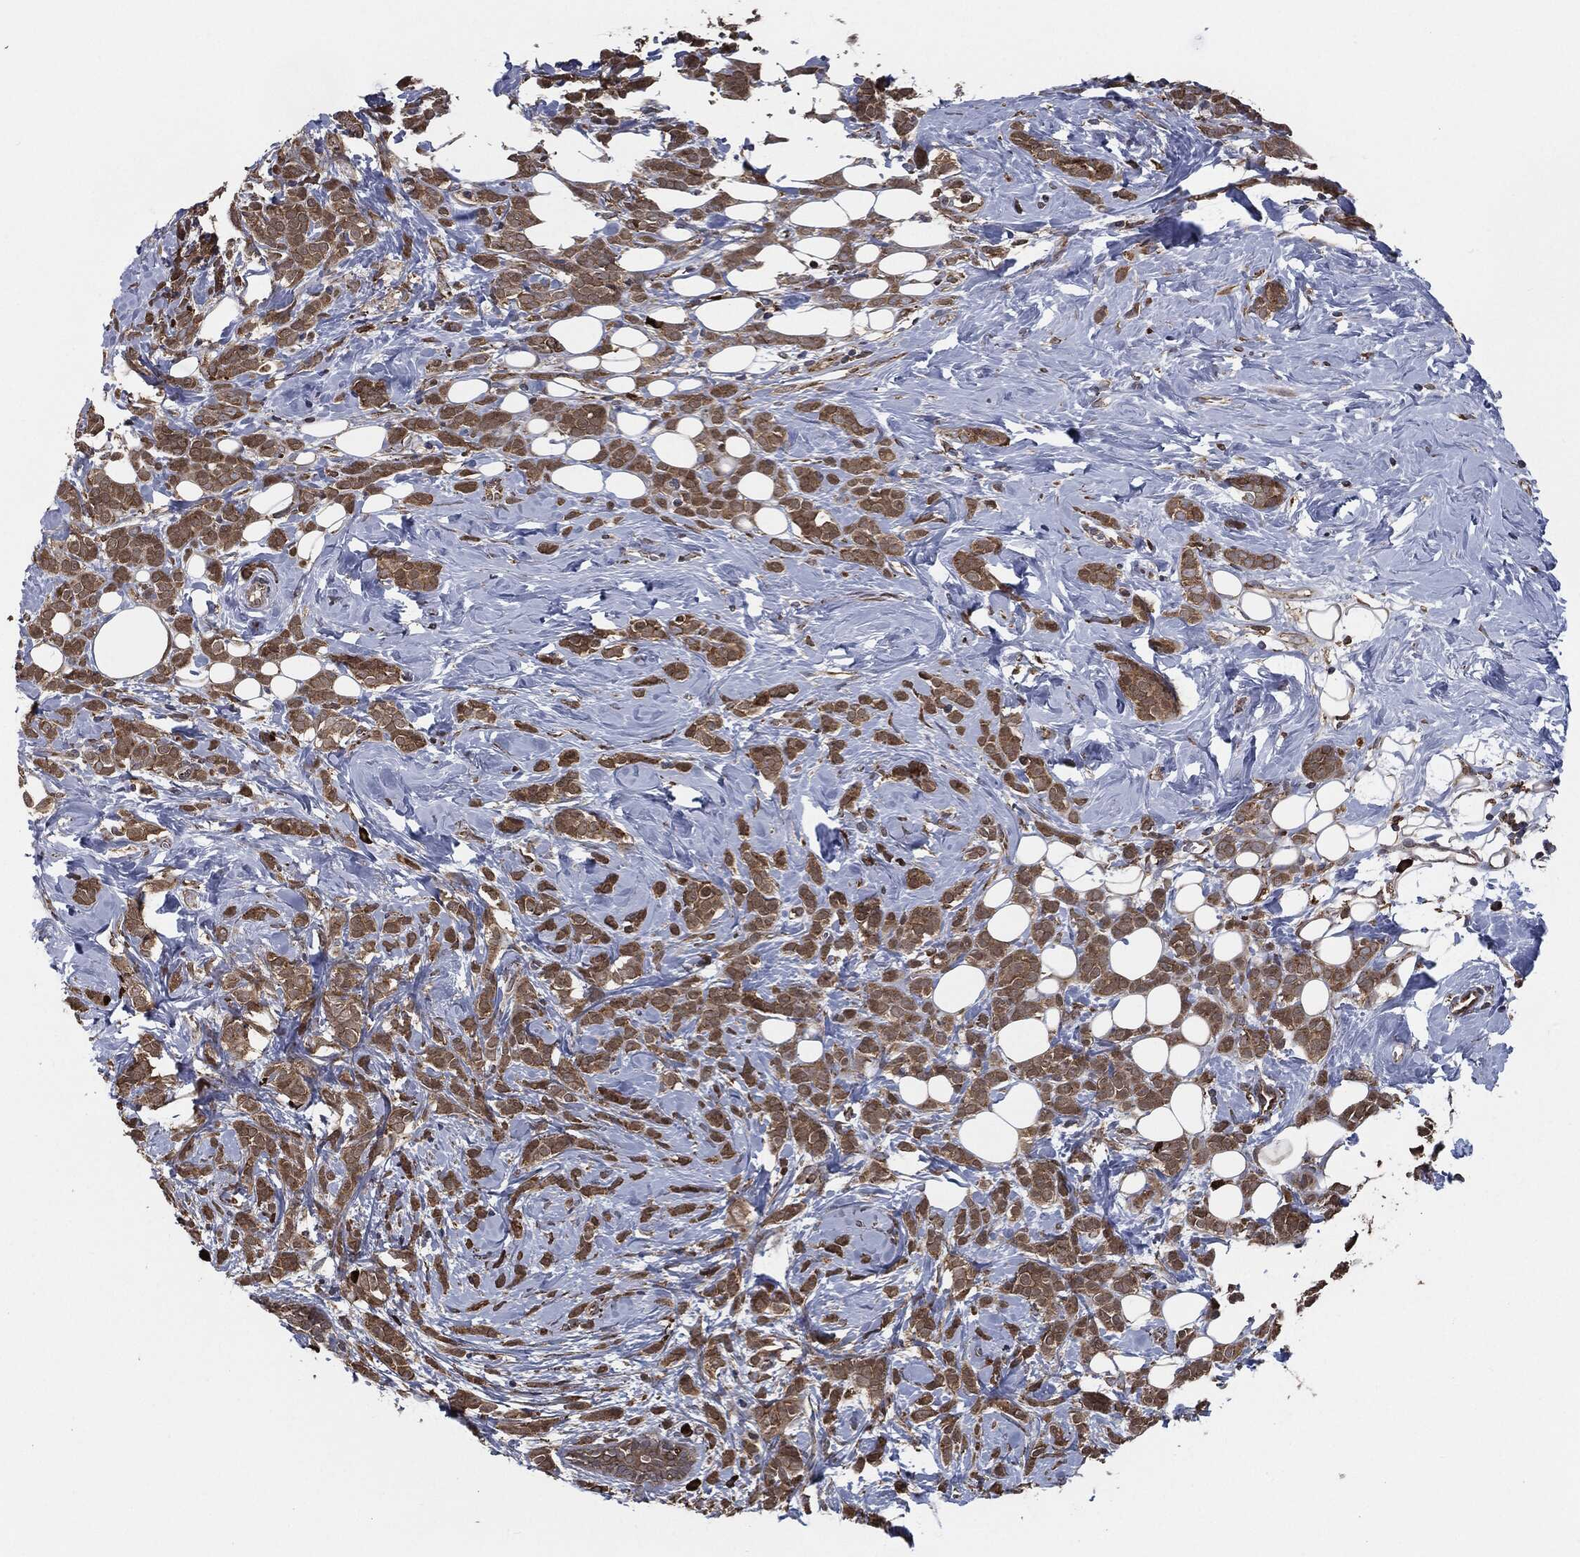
{"staining": {"intensity": "moderate", "quantity": ">75%", "location": "cytoplasmic/membranous"}, "tissue": "breast cancer", "cell_type": "Tumor cells", "image_type": "cancer", "snomed": [{"axis": "morphology", "description": "Lobular carcinoma"}, {"axis": "topography", "description": "Breast"}], "caption": "Lobular carcinoma (breast) stained with immunohistochemistry demonstrates moderate cytoplasmic/membranous staining in about >75% of tumor cells. The protein is stained brown, and the nuclei are stained in blue (DAB IHC with brightfield microscopy, high magnification).", "gene": "PRDX4", "patient": {"sex": "female", "age": 49}}